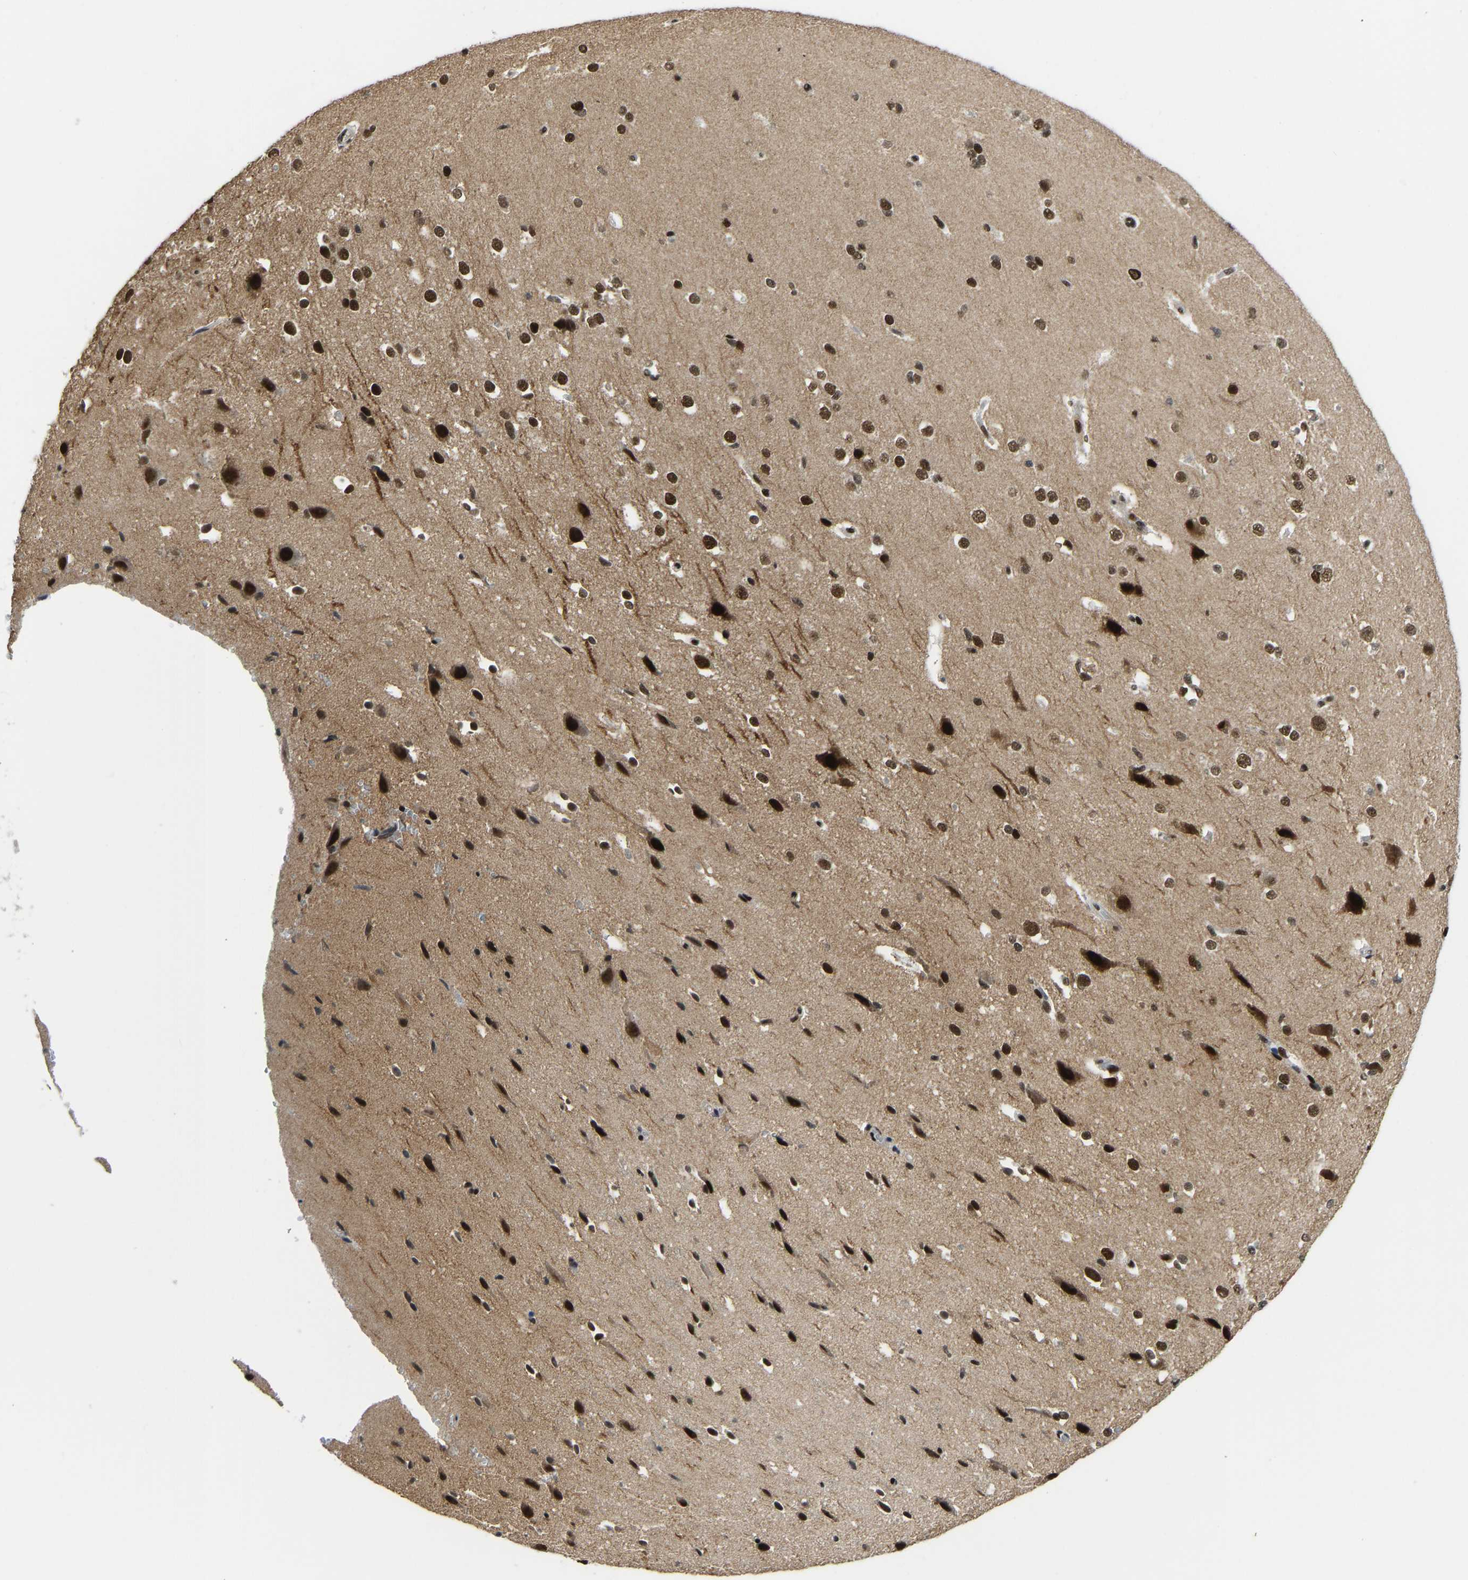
{"staining": {"intensity": "strong", "quantity": ">75%", "location": "nuclear"}, "tissue": "cerebral cortex", "cell_type": "Endothelial cells", "image_type": "normal", "snomed": [{"axis": "morphology", "description": "Normal tissue, NOS"}, {"axis": "morphology", "description": "Developmental malformation"}, {"axis": "topography", "description": "Cerebral cortex"}], "caption": "Cerebral cortex stained with IHC exhibits strong nuclear expression in approximately >75% of endothelial cells. The staining is performed using DAB brown chromogen to label protein expression. The nuclei are counter-stained blue using hematoxylin.", "gene": "FOXK1", "patient": {"sex": "female", "age": 30}}